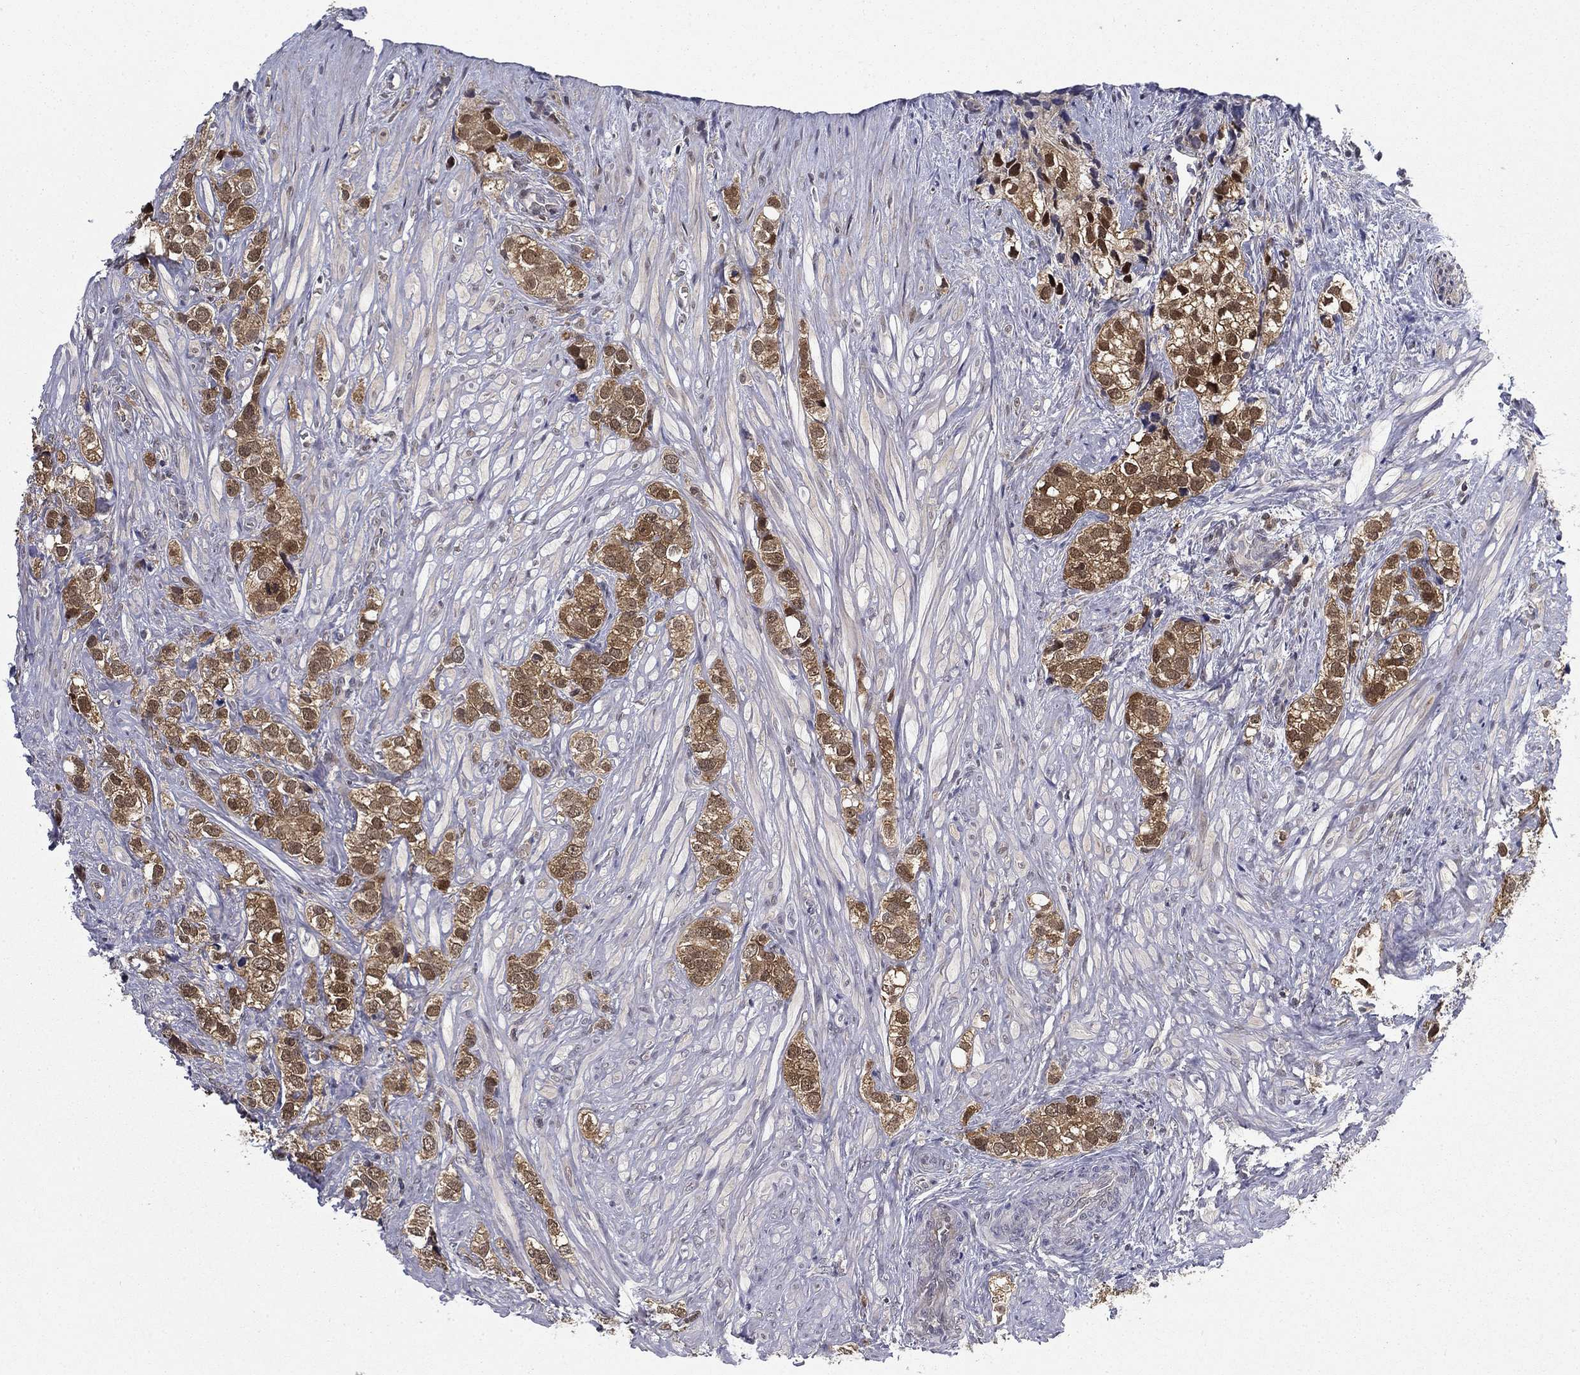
{"staining": {"intensity": "moderate", "quantity": "25%-75%", "location": "cytoplasmic/membranous,nuclear"}, "tissue": "prostate cancer", "cell_type": "Tumor cells", "image_type": "cancer", "snomed": [{"axis": "morphology", "description": "Adenocarcinoma, NOS"}, {"axis": "topography", "description": "Prostate and seminal vesicle, NOS"}], "caption": "Prostate adenocarcinoma stained with a brown dye shows moderate cytoplasmic/membranous and nuclear positive positivity in about 25%-75% of tumor cells.", "gene": "NIT2", "patient": {"sex": "male", "age": 63}}